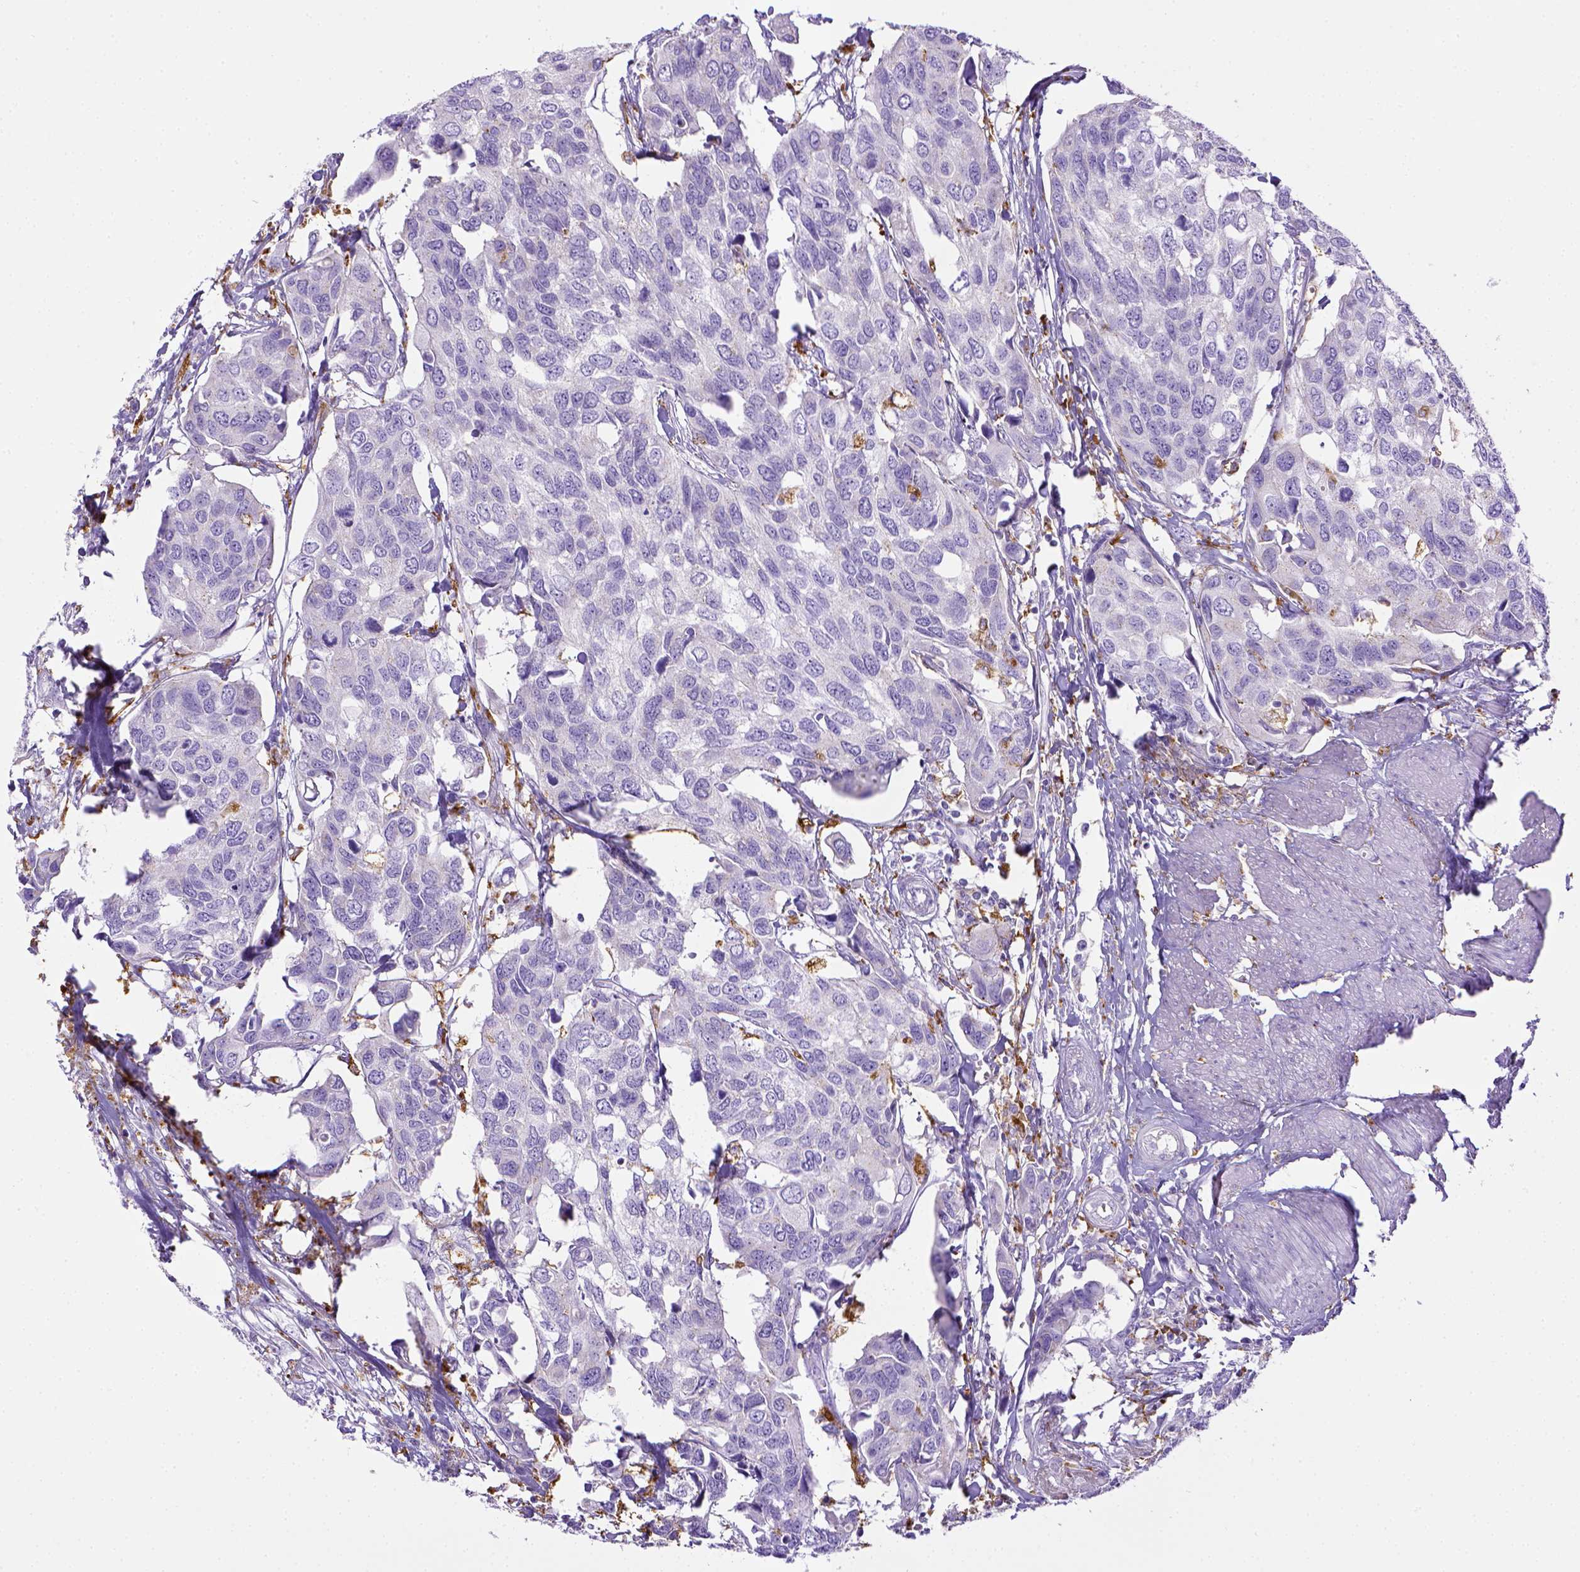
{"staining": {"intensity": "negative", "quantity": "none", "location": "none"}, "tissue": "urothelial cancer", "cell_type": "Tumor cells", "image_type": "cancer", "snomed": [{"axis": "morphology", "description": "Urothelial carcinoma, High grade"}, {"axis": "topography", "description": "Urinary bladder"}], "caption": "Immunohistochemistry photomicrograph of high-grade urothelial carcinoma stained for a protein (brown), which displays no expression in tumor cells.", "gene": "CD68", "patient": {"sex": "male", "age": 60}}